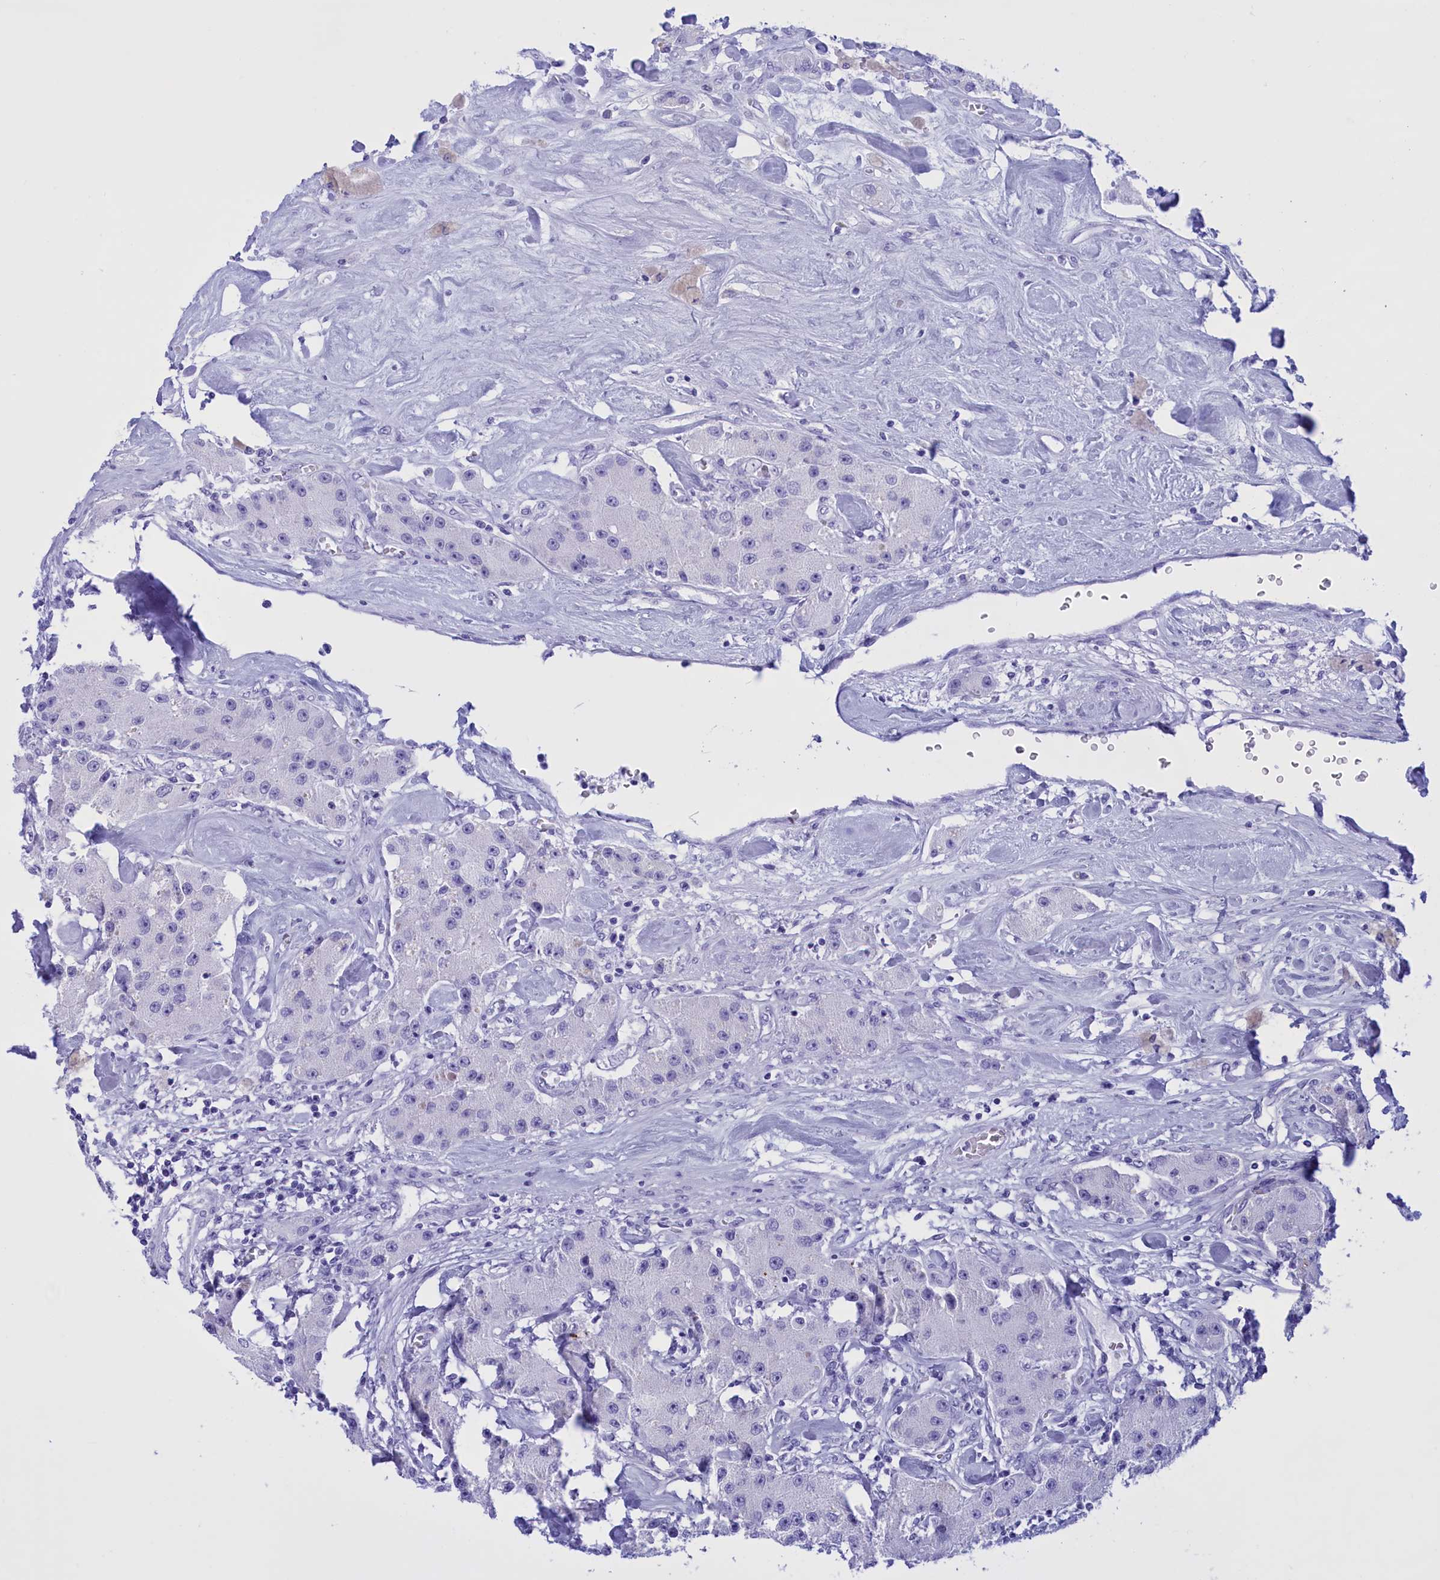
{"staining": {"intensity": "negative", "quantity": "none", "location": "none"}, "tissue": "carcinoid", "cell_type": "Tumor cells", "image_type": "cancer", "snomed": [{"axis": "morphology", "description": "Carcinoid, malignant, NOS"}, {"axis": "topography", "description": "Pancreas"}], "caption": "A histopathology image of human carcinoid (malignant) is negative for staining in tumor cells. (DAB (3,3'-diaminobenzidine) IHC visualized using brightfield microscopy, high magnification).", "gene": "BRI3", "patient": {"sex": "male", "age": 41}}